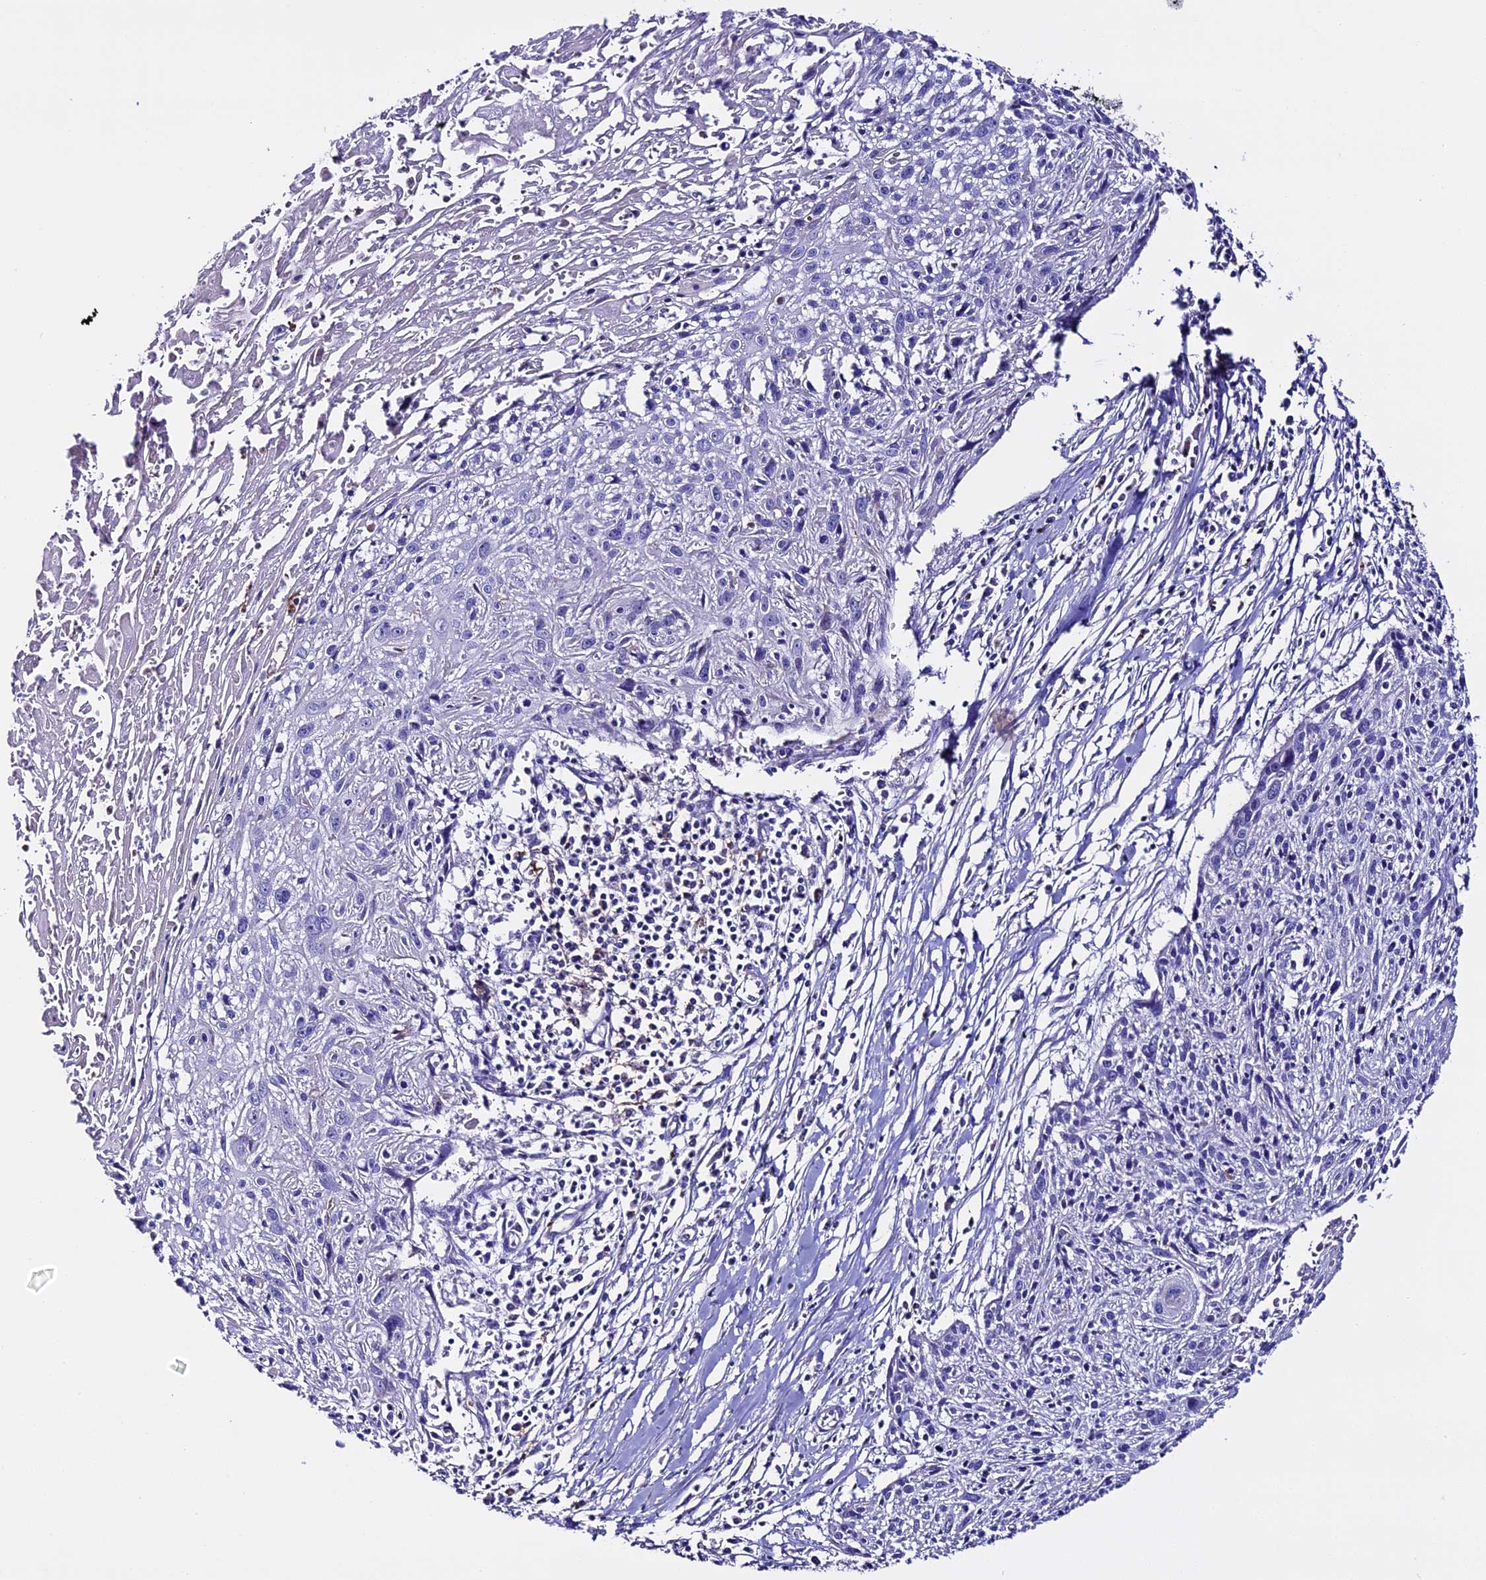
{"staining": {"intensity": "negative", "quantity": "none", "location": "none"}, "tissue": "cervical cancer", "cell_type": "Tumor cells", "image_type": "cancer", "snomed": [{"axis": "morphology", "description": "Squamous cell carcinoma, NOS"}, {"axis": "topography", "description": "Cervix"}], "caption": "A photomicrograph of cervical squamous cell carcinoma stained for a protein demonstrates no brown staining in tumor cells.", "gene": "NOD2", "patient": {"sex": "female", "age": 51}}